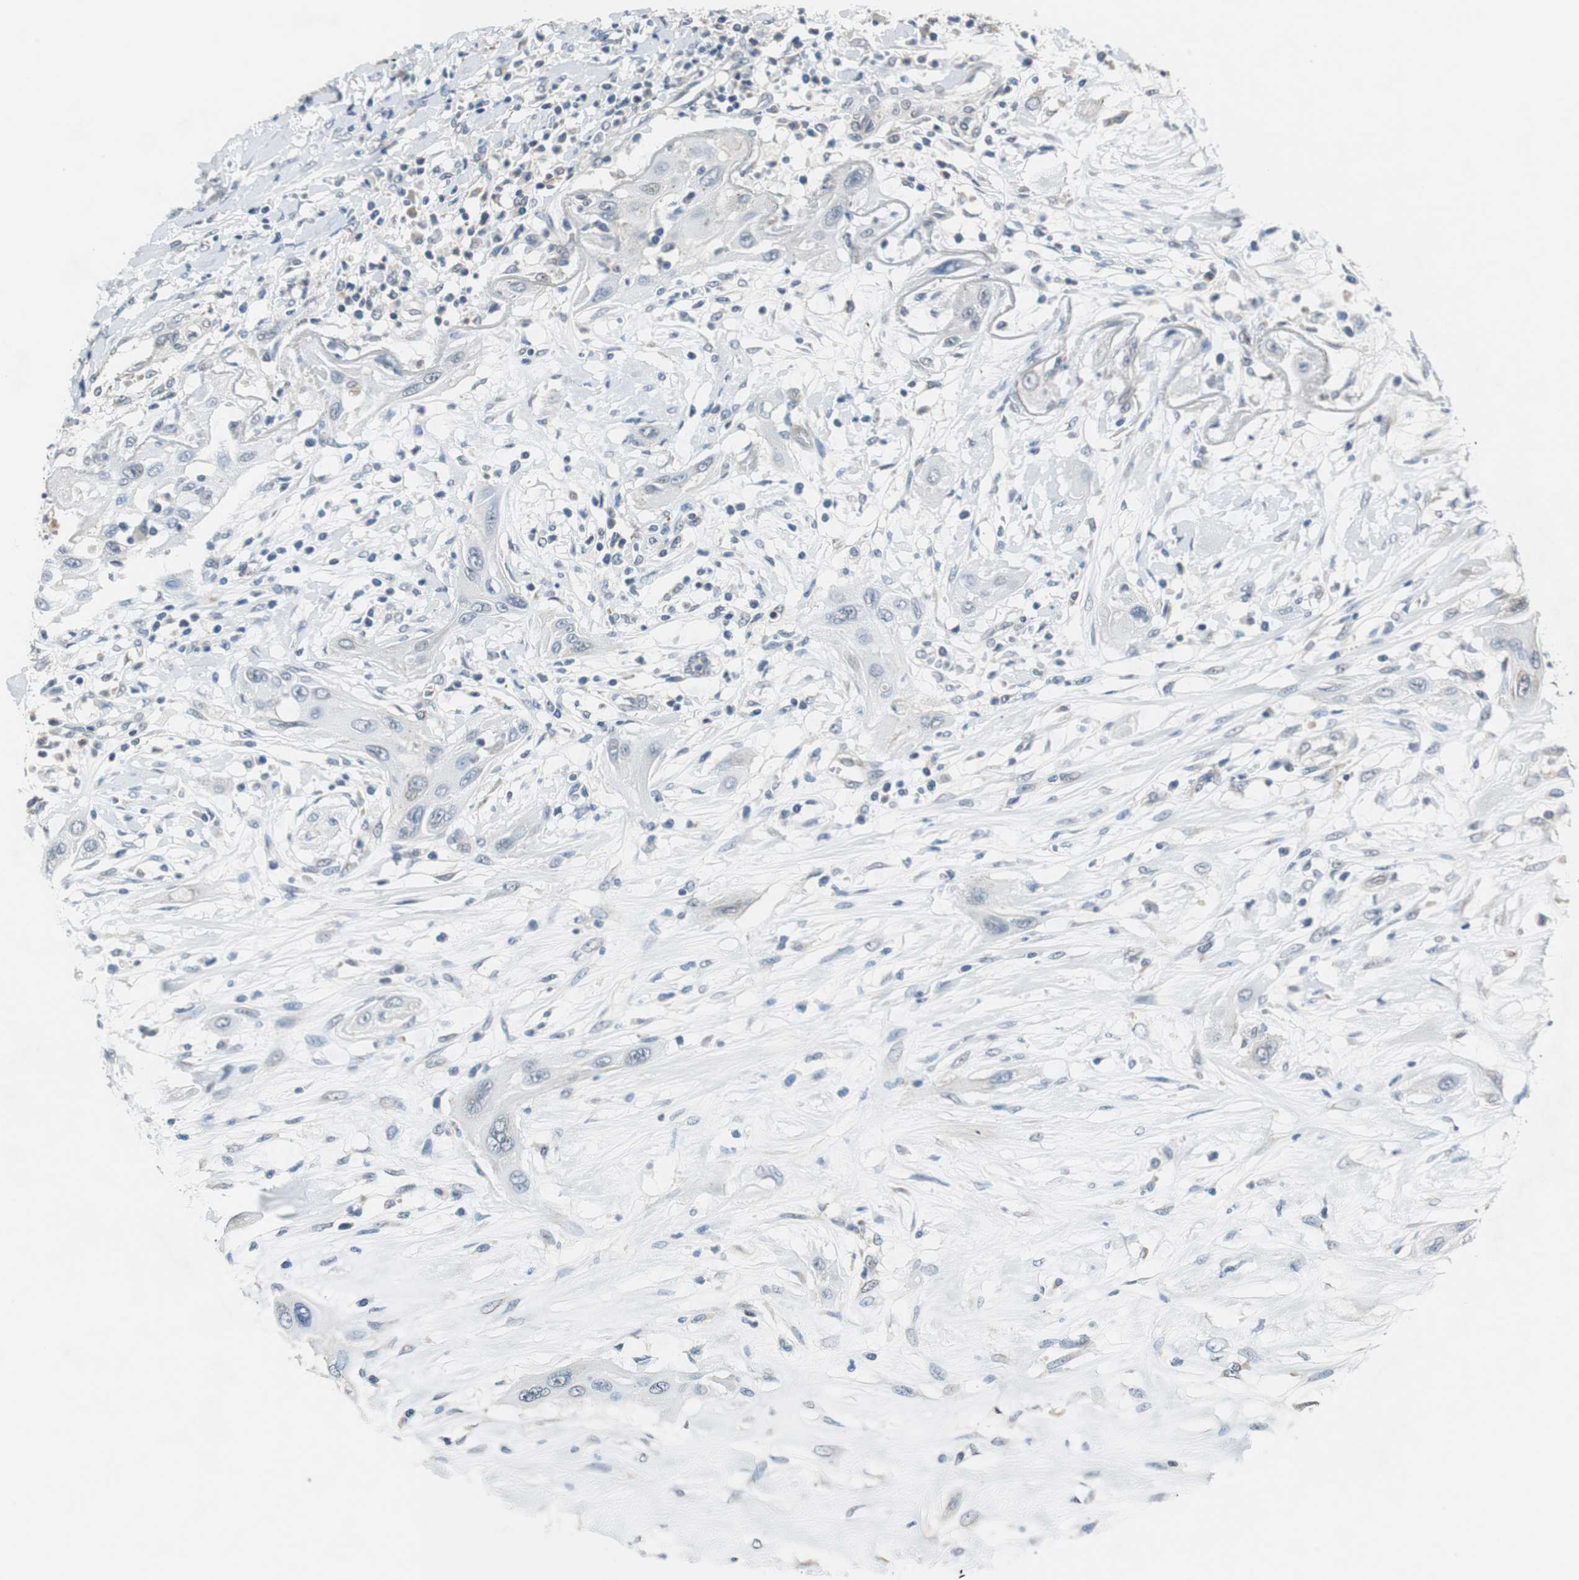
{"staining": {"intensity": "negative", "quantity": "none", "location": "none"}, "tissue": "lung cancer", "cell_type": "Tumor cells", "image_type": "cancer", "snomed": [{"axis": "morphology", "description": "Squamous cell carcinoma, NOS"}, {"axis": "topography", "description": "Lung"}], "caption": "Histopathology image shows no significant protein expression in tumor cells of squamous cell carcinoma (lung).", "gene": "CNOT3", "patient": {"sex": "female", "age": 47}}